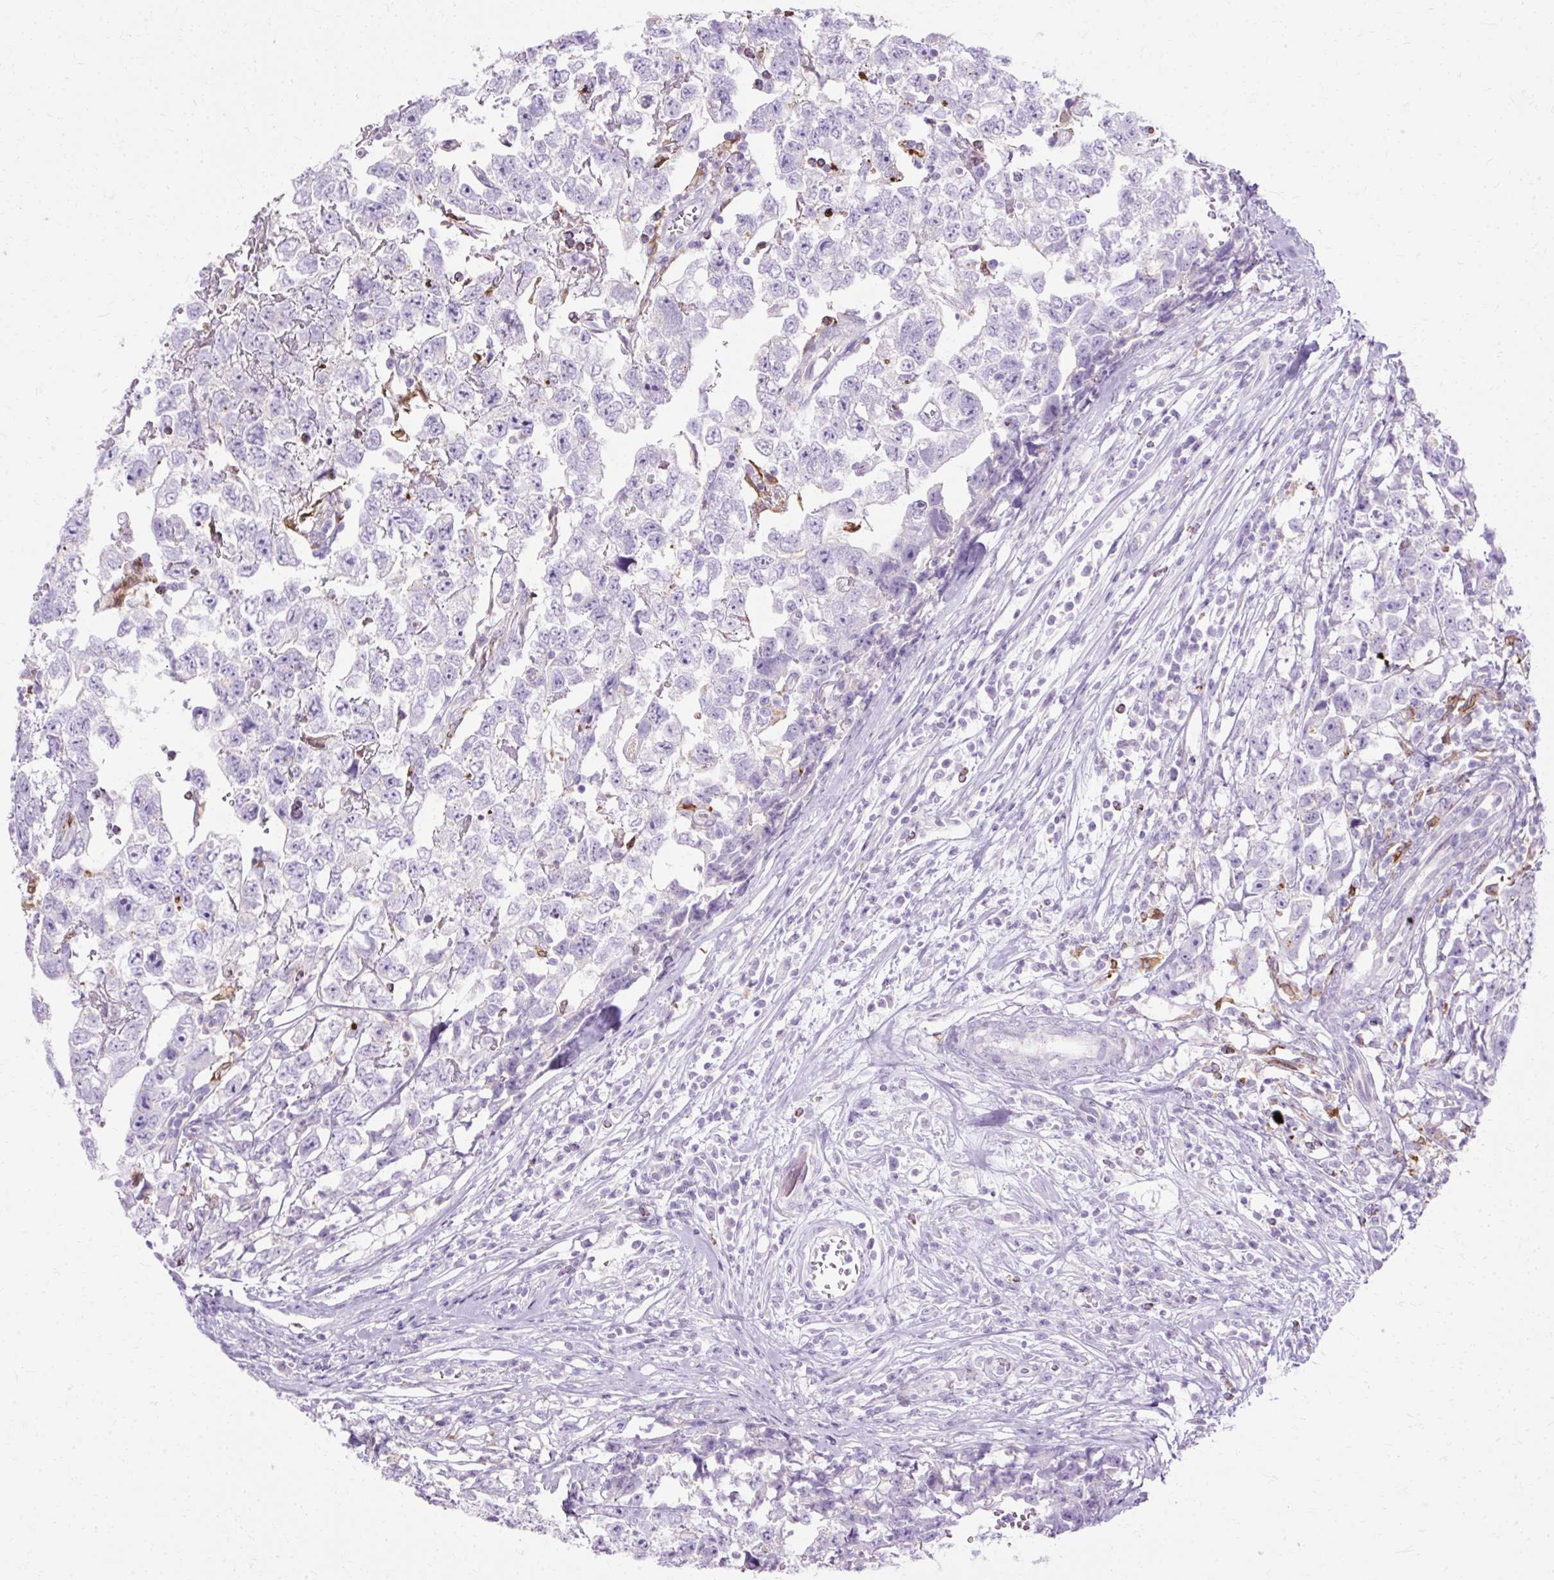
{"staining": {"intensity": "negative", "quantity": "none", "location": "none"}, "tissue": "testis cancer", "cell_type": "Tumor cells", "image_type": "cancer", "snomed": [{"axis": "morphology", "description": "Carcinoma, Embryonal, NOS"}, {"axis": "topography", "description": "Testis"}], "caption": "IHC micrograph of testis cancer (embryonal carcinoma) stained for a protein (brown), which displays no expression in tumor cells.", "gene": "HSD11B1", "patient": {"sex": "male", "age": 22}}